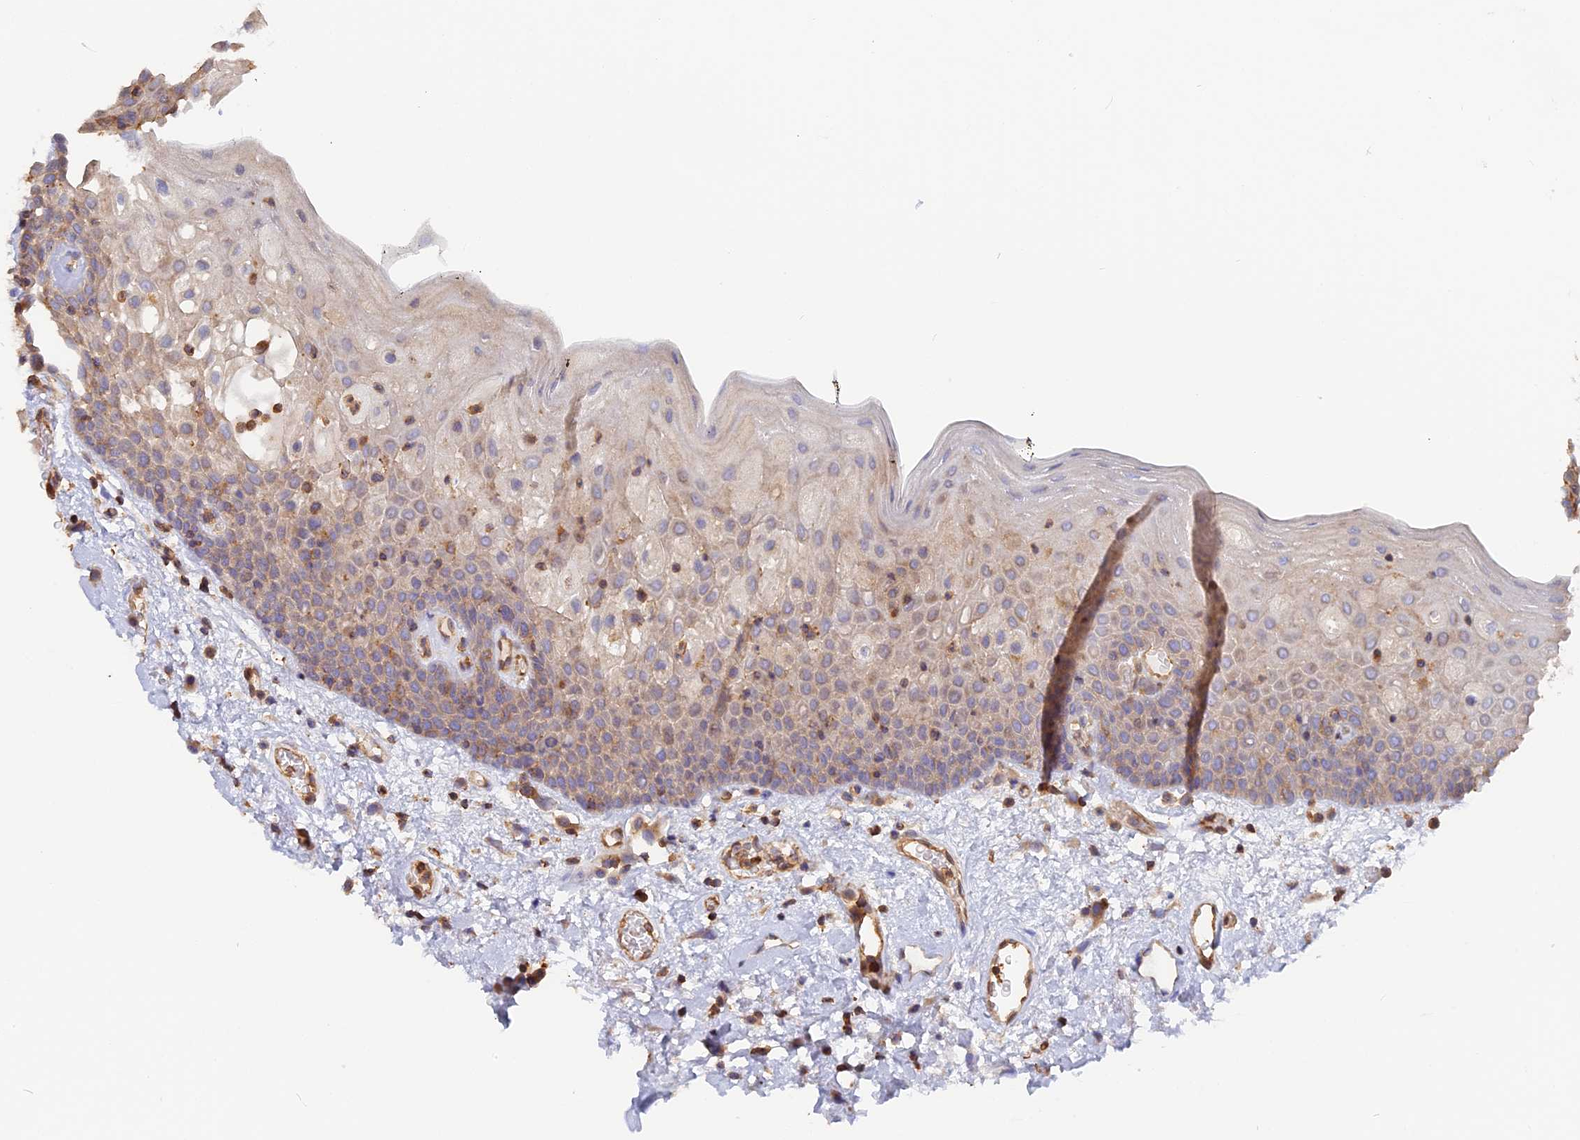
{"staining": {"intensity": "weak", "quantity": "<25%", "location": "cytoplasmic/membranous"}, "tissue": "oral mucosa", "cell_type": "Squamous epithelial cells", "image_type": "normal", "snomed": [{"axis": "morphology", "description": "Normal tissue, NOS"}, {"axis": "topography", "description": "Oral tissue"}], "caption": "Immunohistochemical staining of normal human oral mucosa displays no significant expression in squamous epithelial cells. (IHC, brightfield microscopy, high magnification).", "gene": "VPS18", "patient": {"sex": "male", "age": 74}}